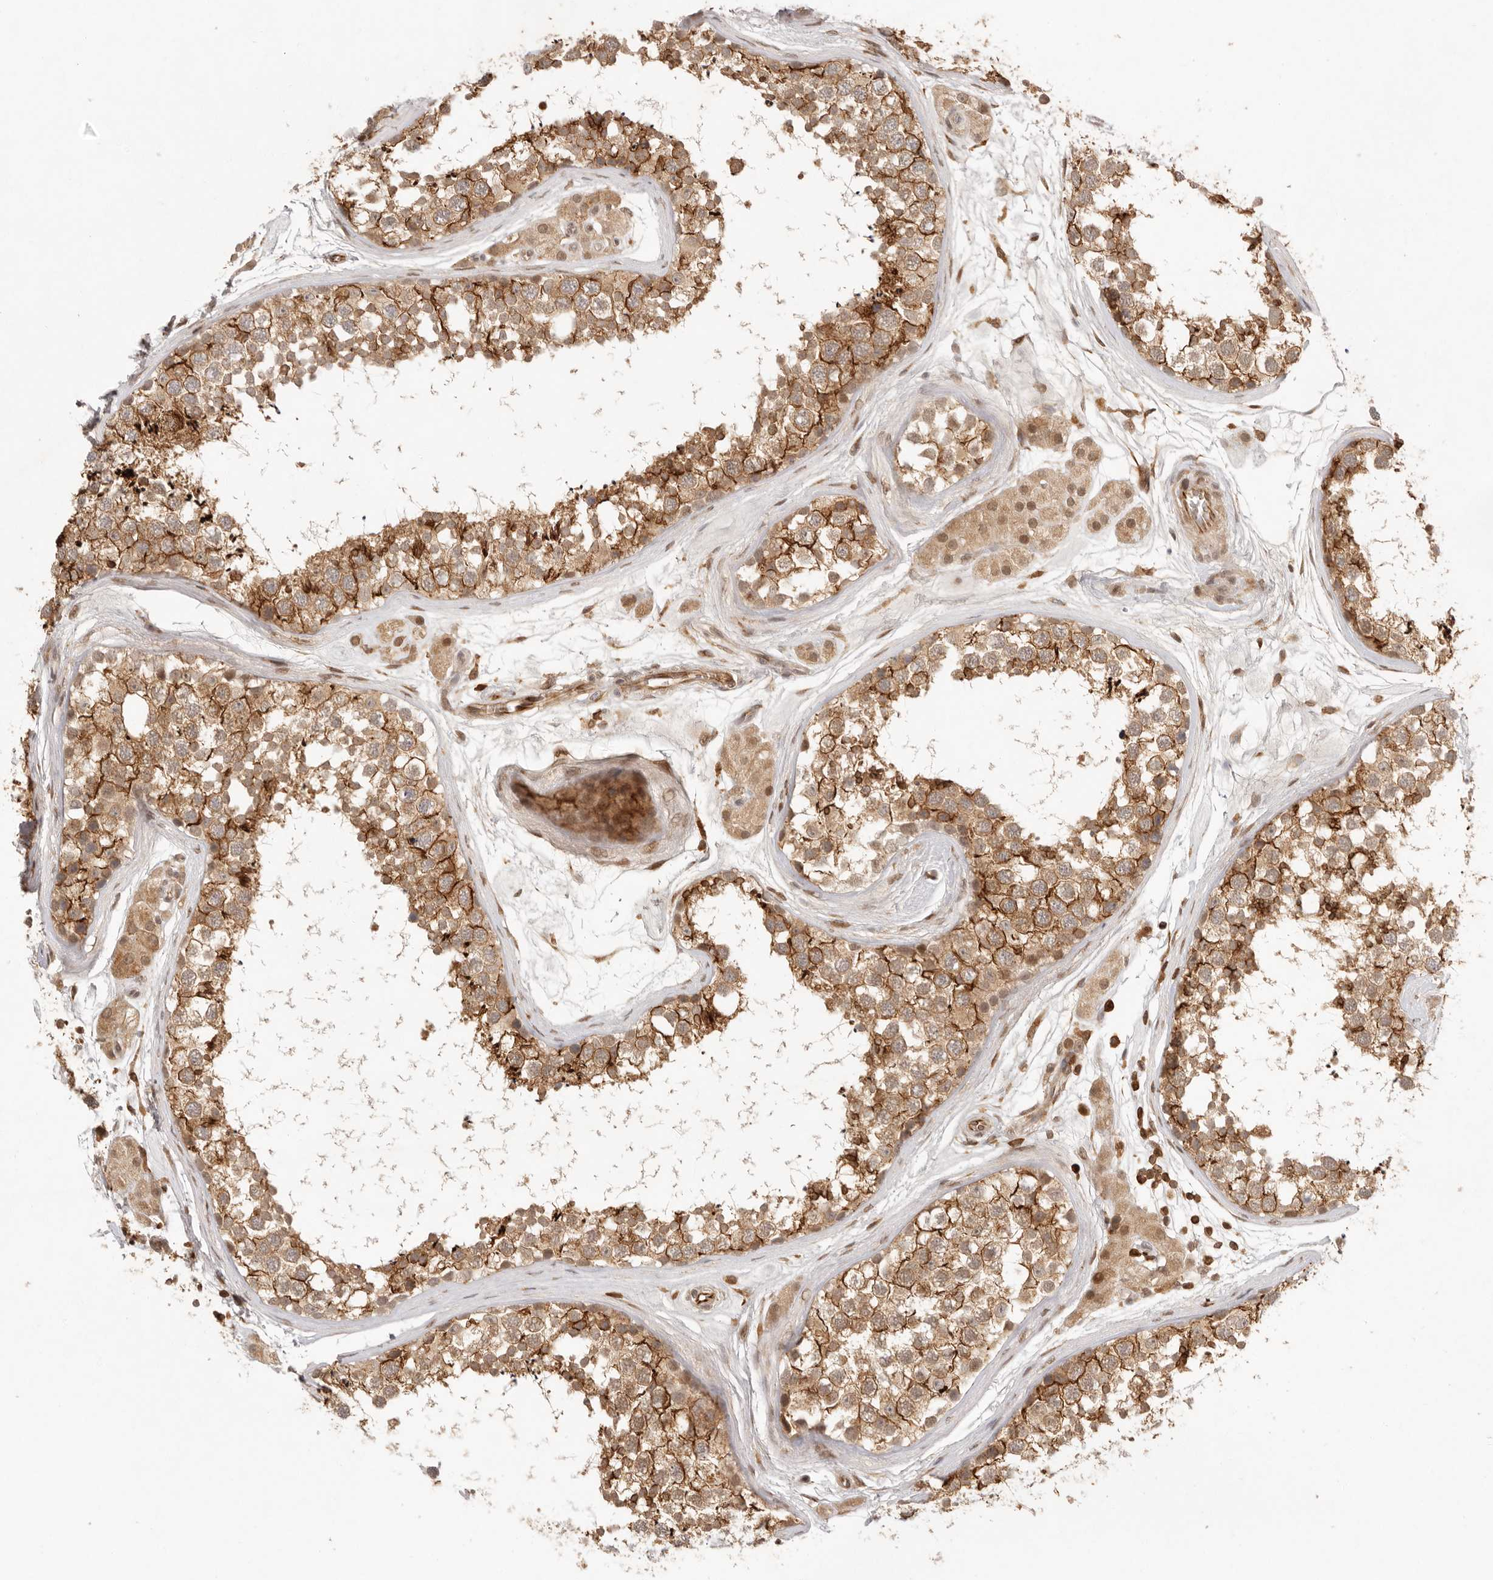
{"staining": {"intensity": "moderate", "quantity": ">75%", "location": "cytoplasmic/membranous"}, "tissue": "testis", "cell_type": "Cells in seminiferous ducts", "image_type": "normal", "snomed": [{"axis": "morphology", "description": "Normal tissue, NOS"}, {"axis": "topography", "description": "Testis"}], "caption": "A brown stain shows moderate cytoplasmic/membranous staining of a protein in cells in seminiferous ducts of unremarkable human testis. (brown staining indicates protein expression, while blue staining denotes nuclei).", "gene": "AHDC1", "patient": {"sex": "male", "age": 56}}